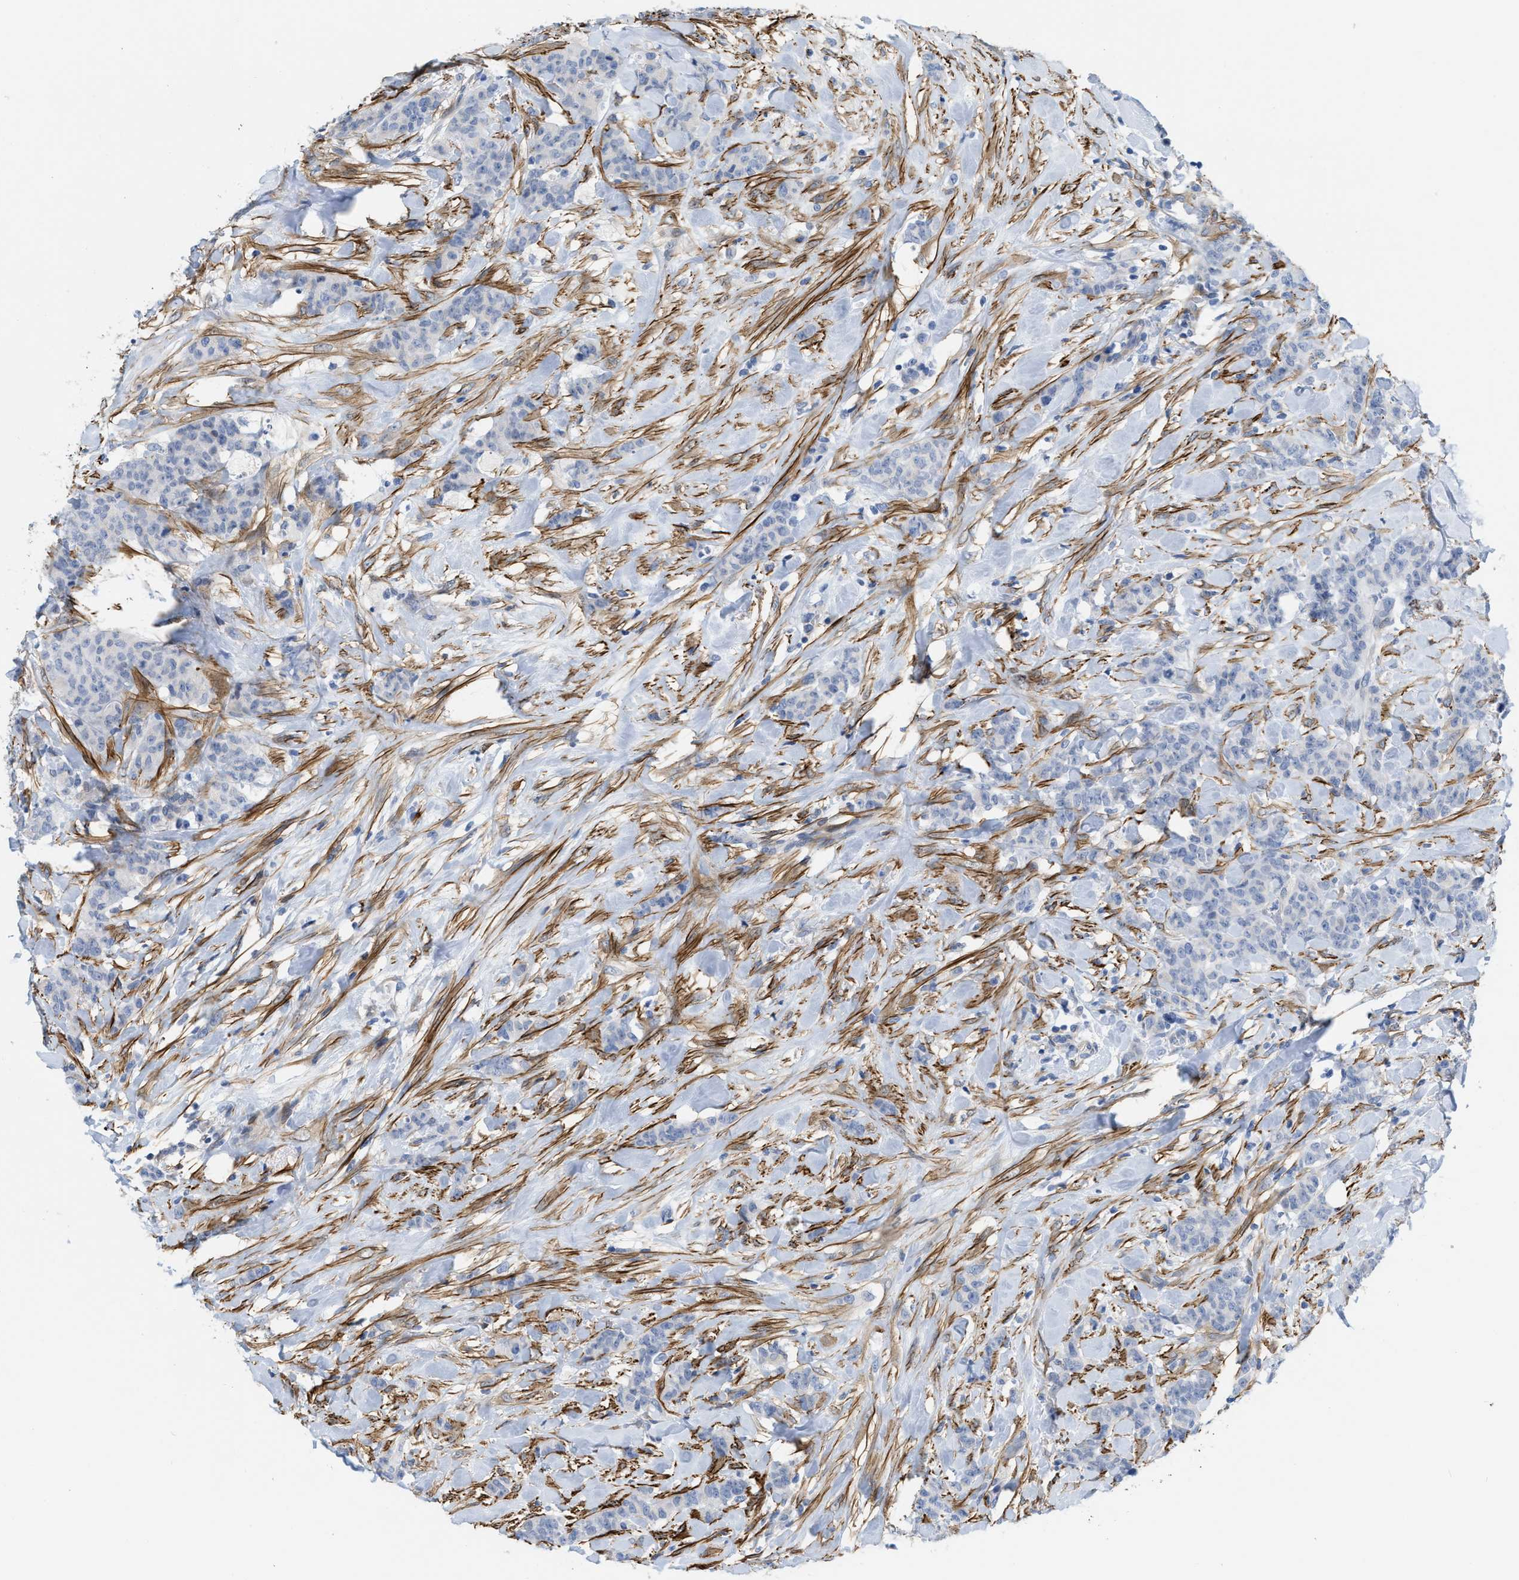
{"staining": {"intensity": "negative", "quantity": "none", "location": "none"}, "tissue": "breast cancer", "cell_type": "Tumor cells", "image_type": "cancer", "snomed": [{"axis": "morphology", "description": "Normal tissue, NOS"}, {"axis": "morphology", "description": "Duct carcinoma"}, {"axis": "topography", "description": "Breast"}], "caption": "A micrograph of human breast infiltrating ductal carcinoma is negative for staining in tumor cells. (Brightfield microscopy of DAB (3,3'-diaminobenzidine) immunohistochemistry (IHC) at high magnification).", "gene": "TAGLN", "patient": {"sex": "female", "age": 40}}